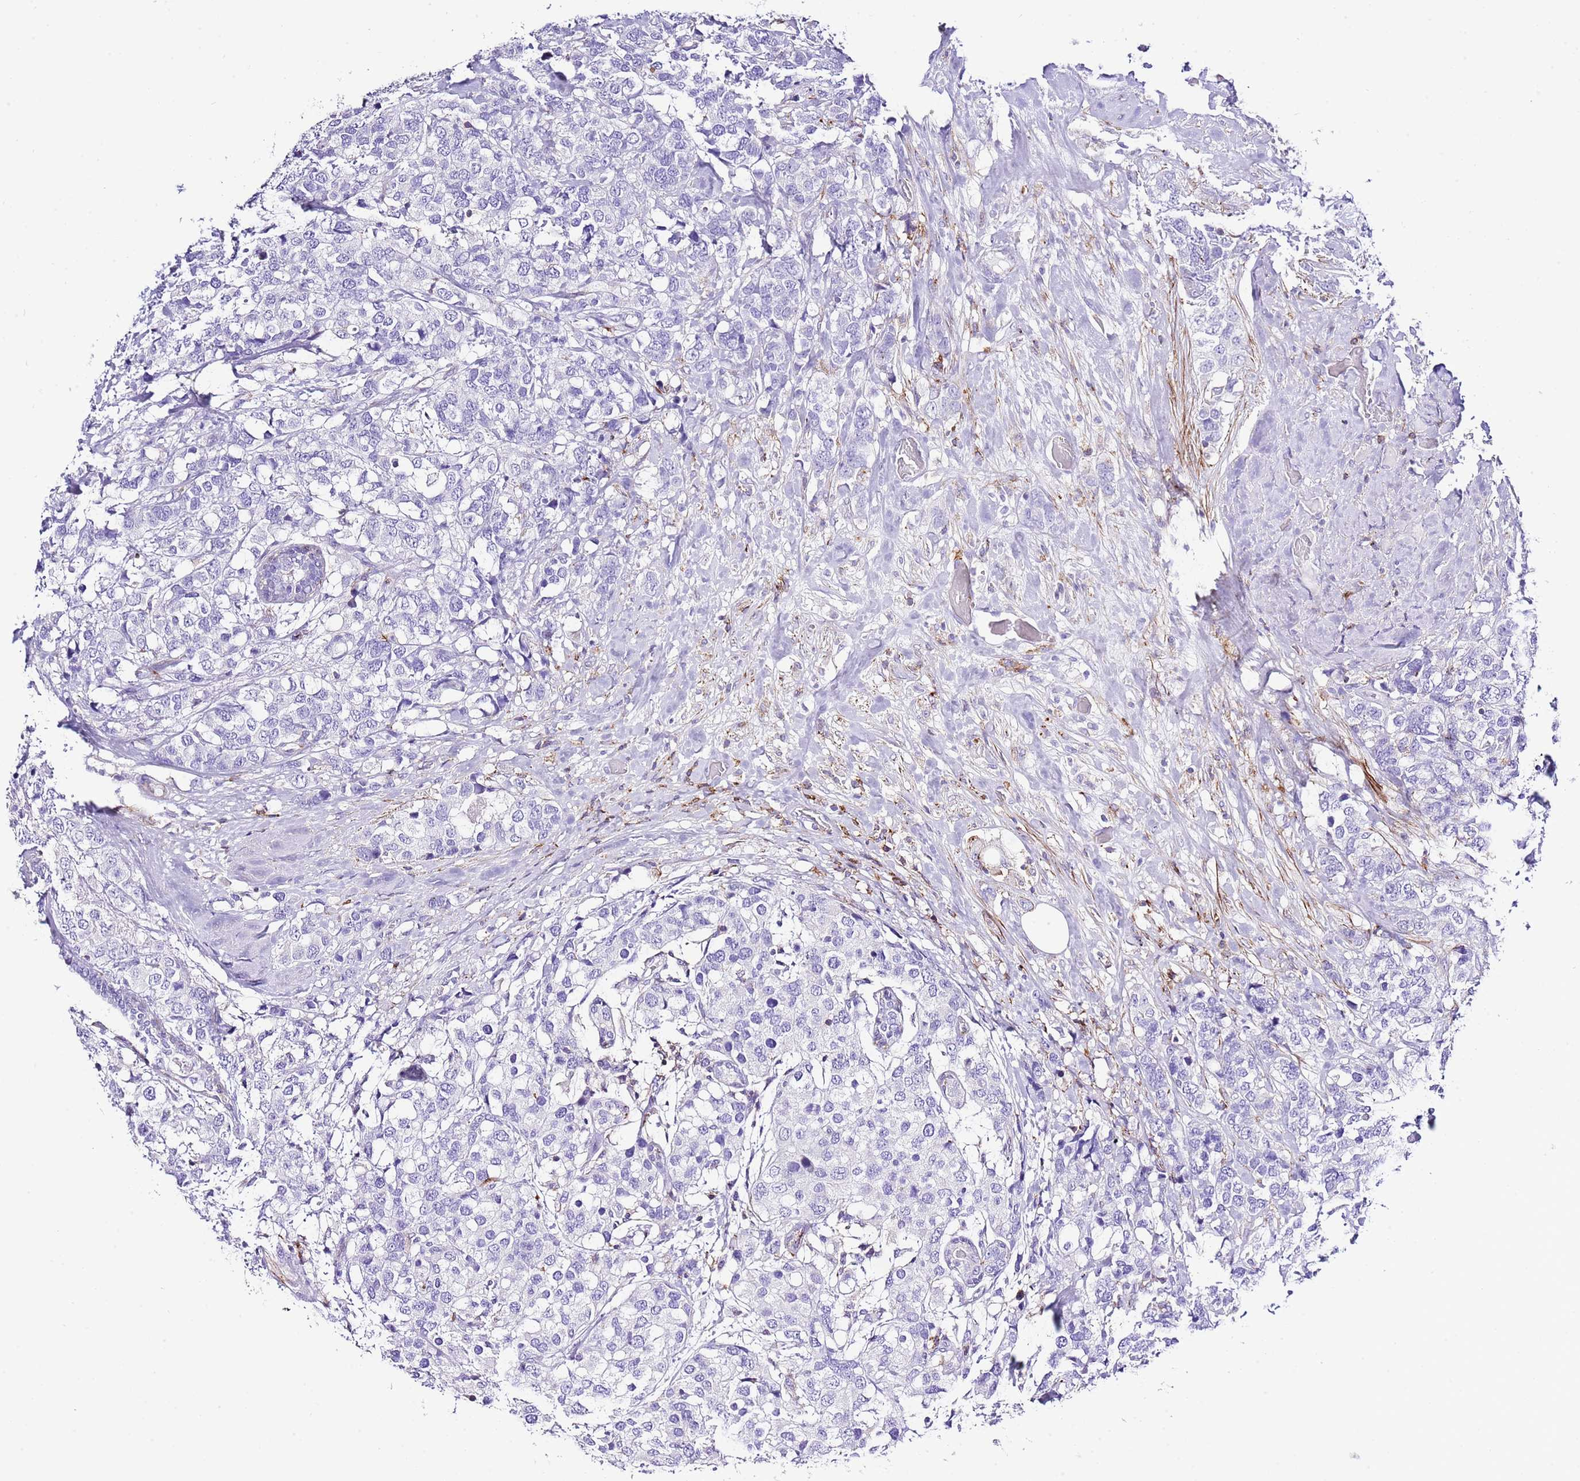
{"staining": {"intensity": "negative", "quantity": "none", "location": "none"}, "tissue": "breast cancer", "cell_type": "Tumor cells", "image_type": "cancer", "snomed": [{"axis": "morphology", "description": "Lobular carcinoma"}, {"axis": "topography", "description": "Breast"}], "caption": "Tumor cells are negative for protein expression in human breast cancer (lobular carcinoma).", "gene": "ALDH3A1", "patient": {"sex": "female", "age": 59}}